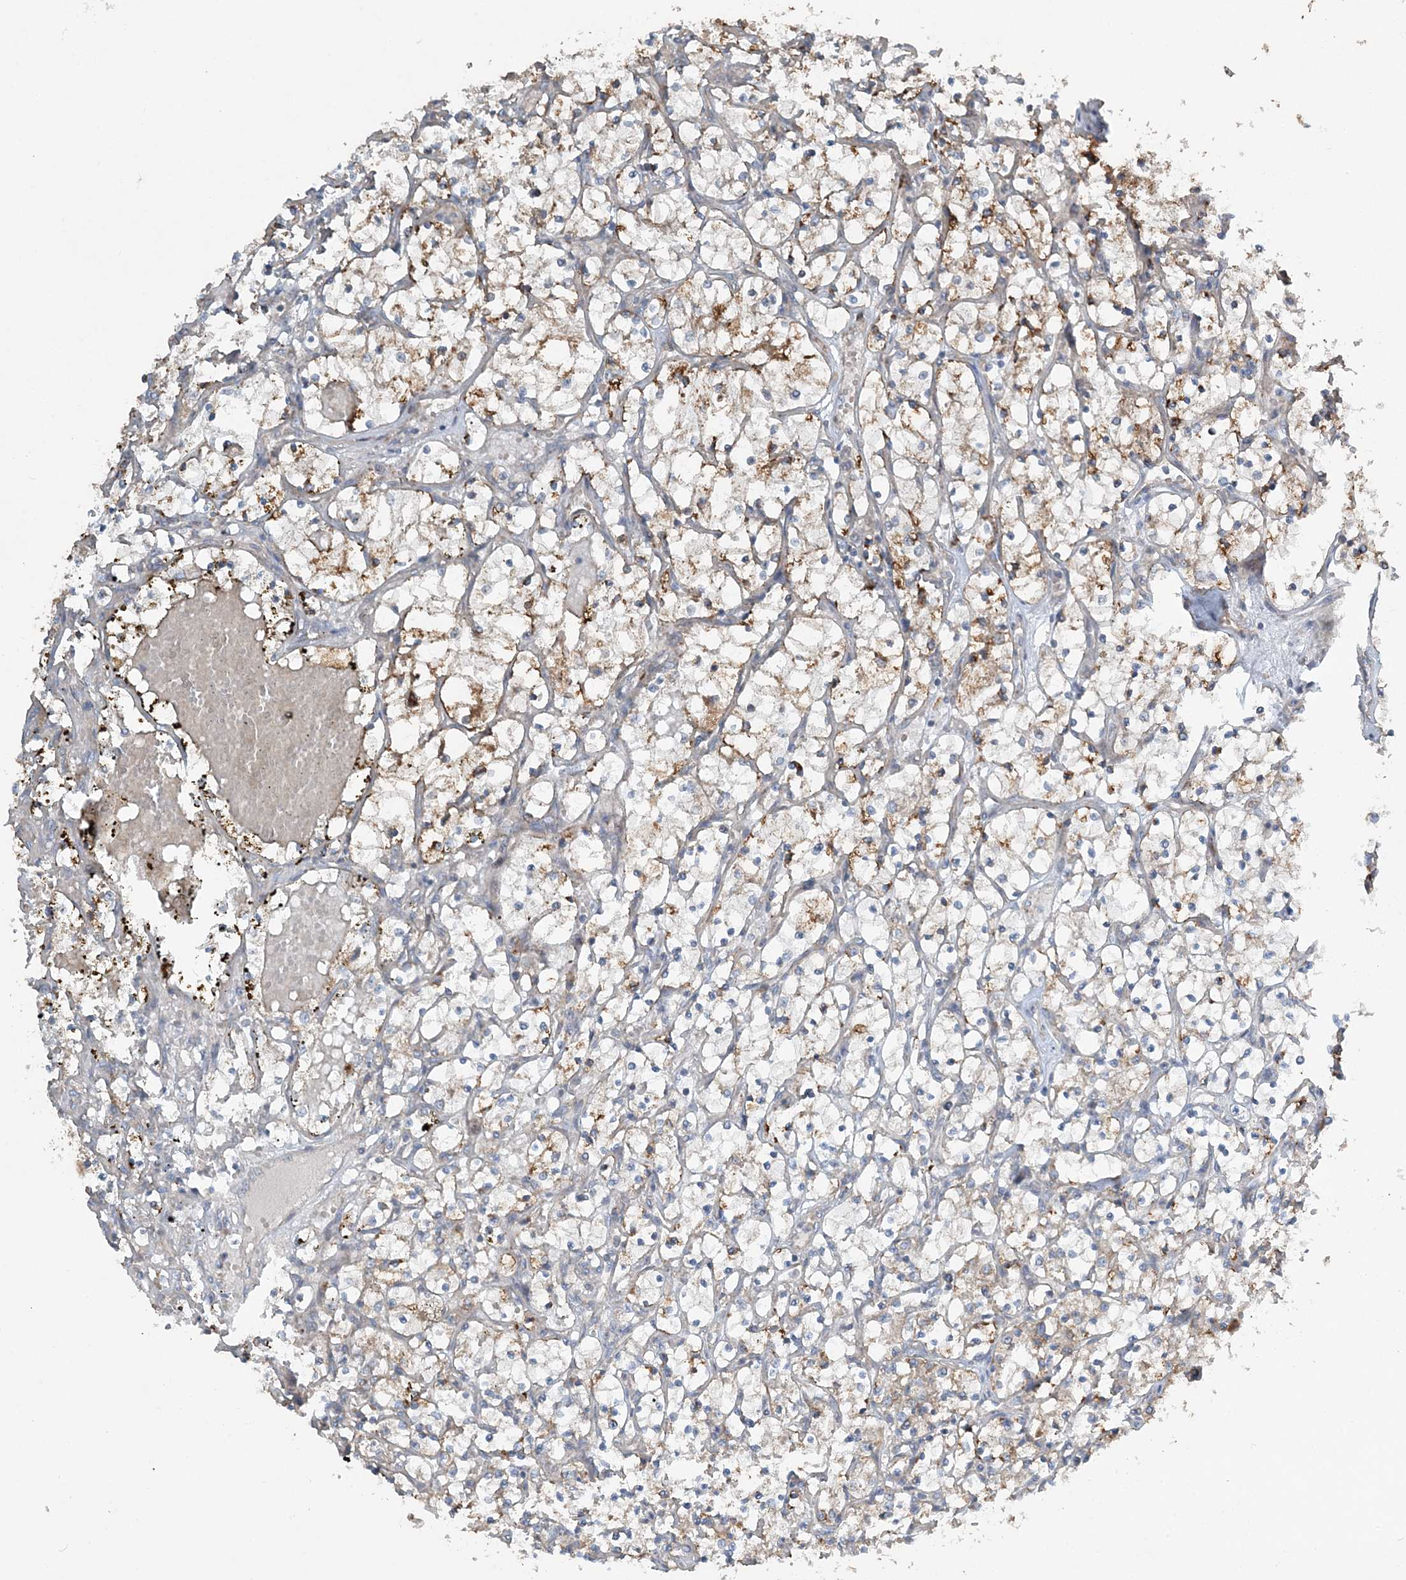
{"staining": {"intensity": "weak", "quantity": "<25%", "location": "cytoplasmic/membranous"}, "tissue": "renal cancer", "cell_type": "Tumor cells", "image_type": "cancer", "snomed": [{"axis": "morphology", "description": "Adenocarcinoma, NOS"}, {"axis": "topography", "description": "Kidney"}], "caption": "The image reveals no significant expression in tumor cells of renal cancer (adenocarcinoma). (Stains: DAB (3,3'-diaminobenzidine) immunohistochemistry (IHC) with hematoxylin counter stain, Microscopy: brightfield microscopy at high magnification).", "gene": "SLC4A10", "patient": {"sex": "female", "age": 69}}